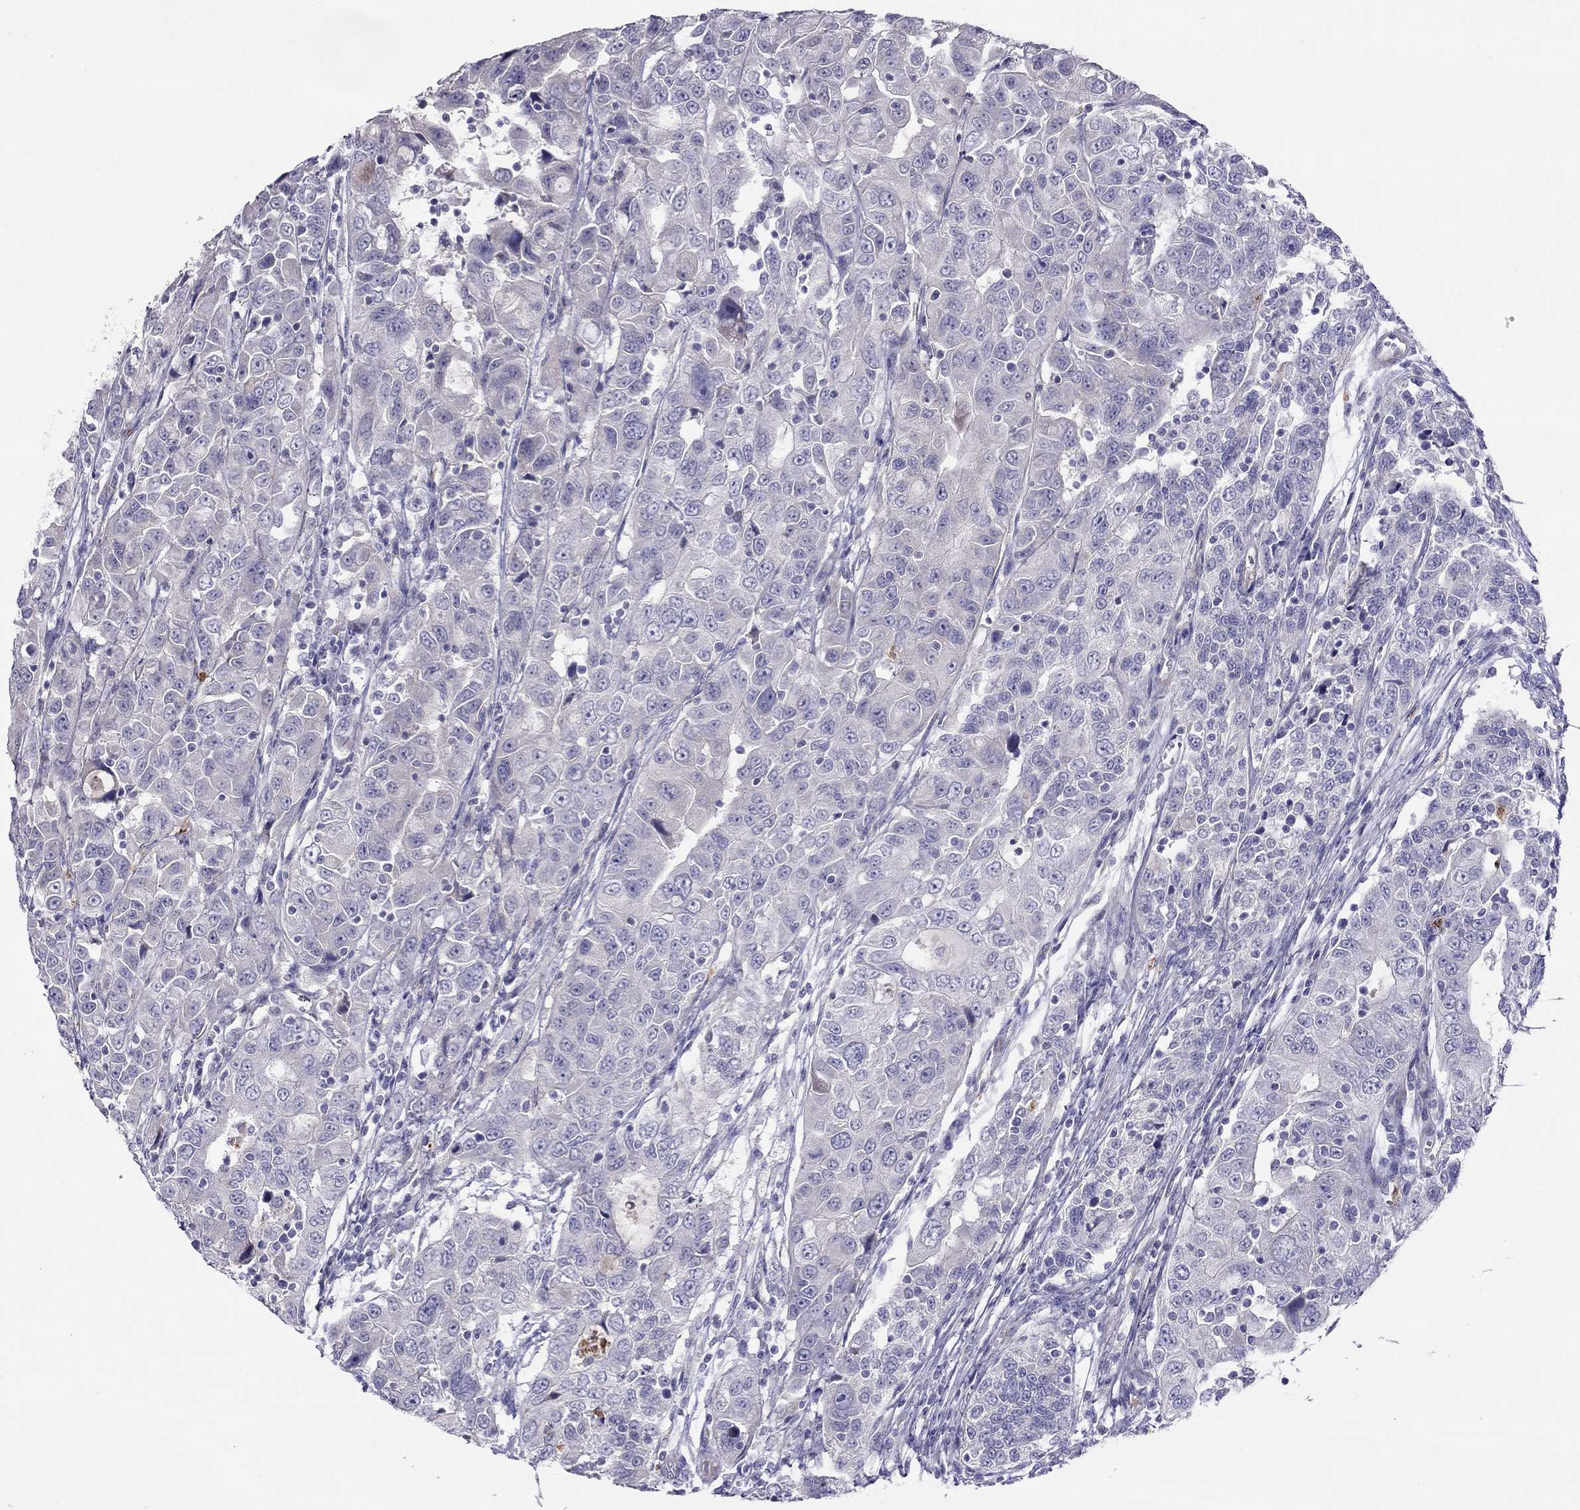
{"staining": {"intensity": "negative", "quantity": "none", "location": "none"}, "tissue": "urothelial cancer", "cell_type": "Tumor cells", "image_type": "cancer", "snomed": [{"axis": "morphology", "description": "Urothelial carcinoma, NOS"}, {"axis": "morphology", "description": "Urothelial carcinoma, High grade"}, {"axis": "topography", "description": "Urinary bladder"}], "caption": "High magnification brightfield microscopy of transitional cell carcinoma stained with DAB (3,3'-diaminobenzidine) (brown) and counterstained with hematoxylin (blue): tumor cells show no significant positivity.", "gene": "SPINT4", "patient": {"sex": "female", "age": 73}}